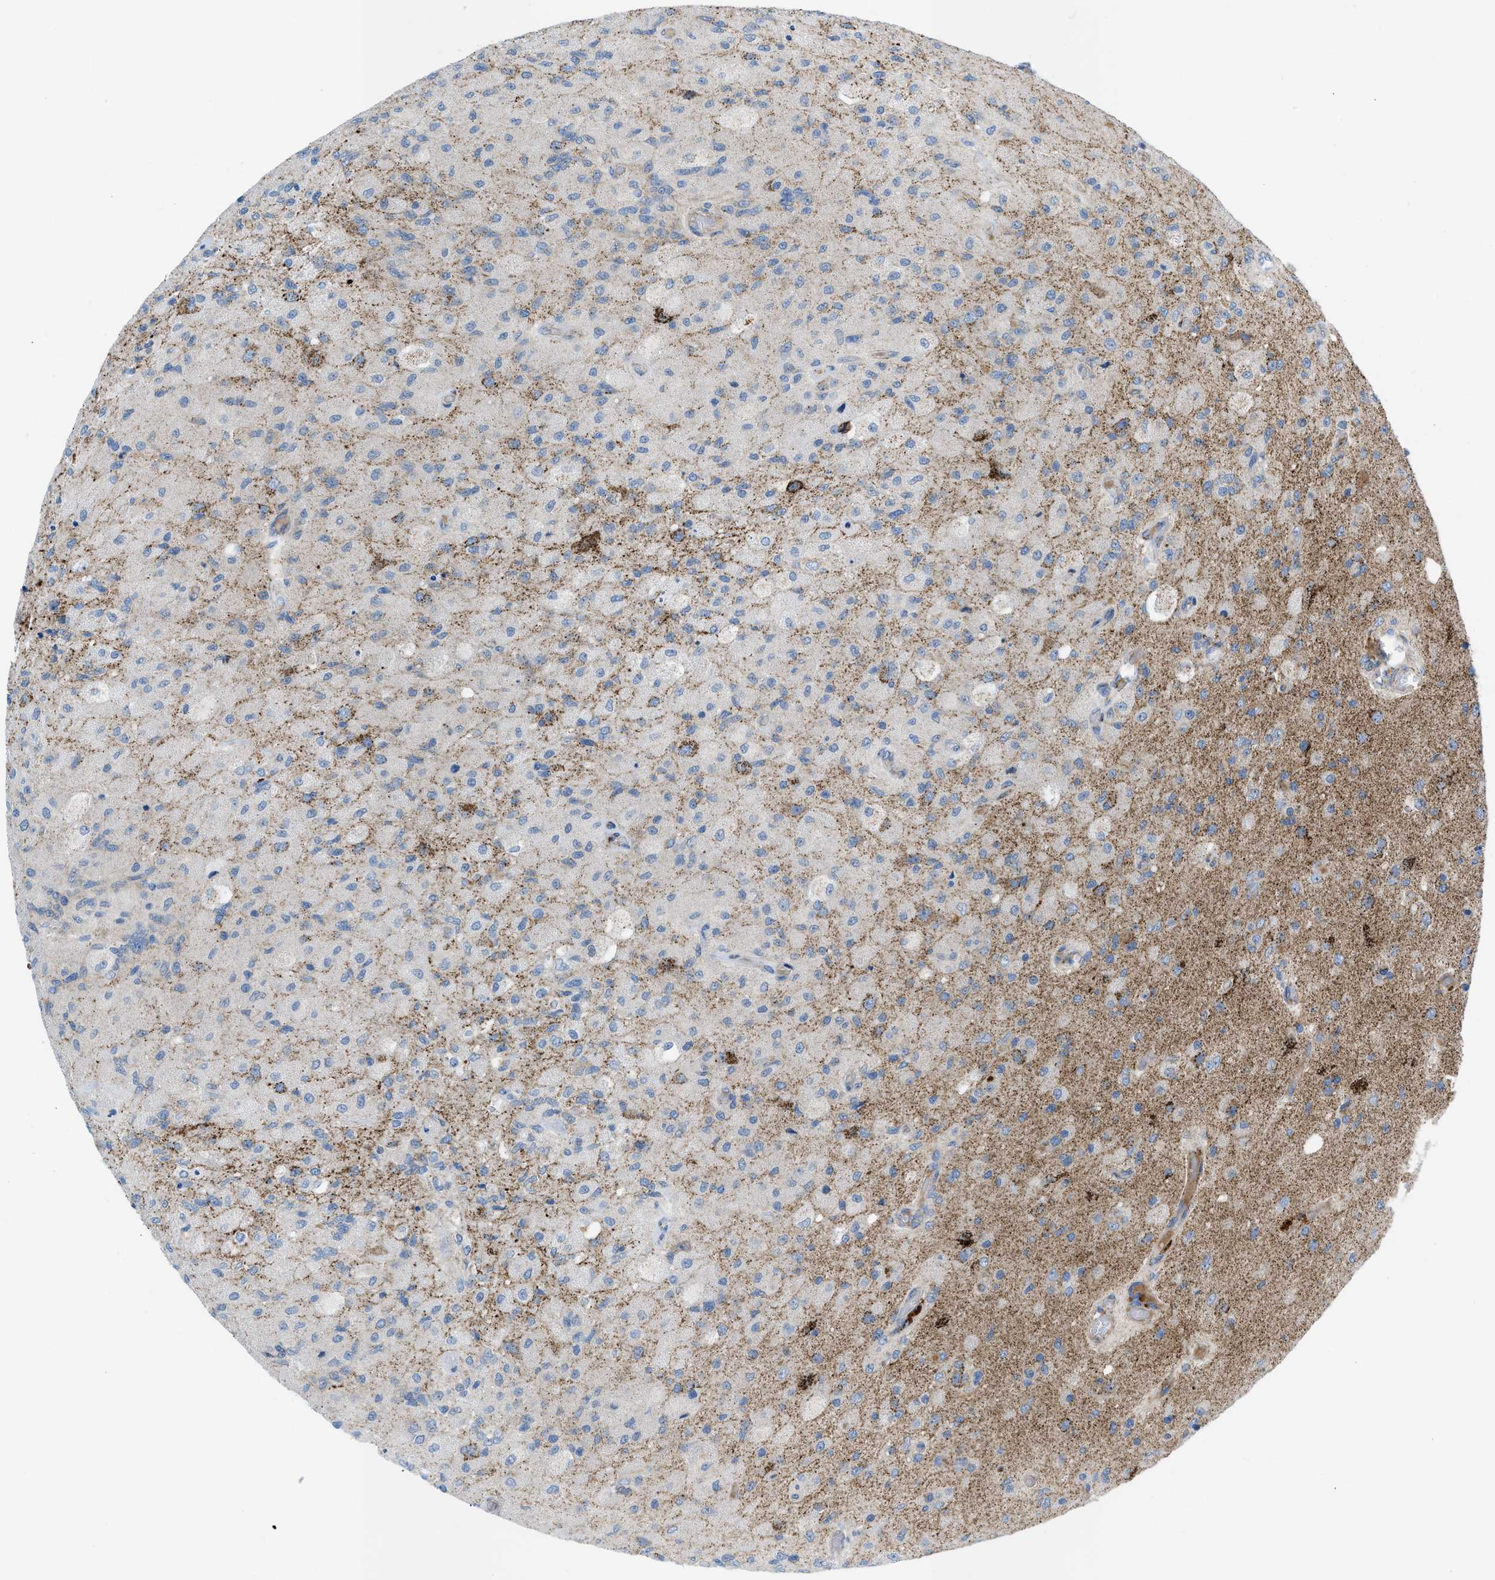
{"staining": {"intensity": "moderate", "quantity": "<25%", "location": "cytoplasmic/membranous"}, "tissue": "glioma", "cell_type": "Tumor cells", "image_type": "cancer", "snomed": [{"axis": "morphology", "description": "Normal tissue, NOS"}, {"axis": "morphology", "description": "Glioma, malignant, High grade"}, {"axis": "topography", "description": "Cerebral cortex"}], "caption": "Immunohistochemistry (IHC) of glioma reveals low levels of moderate cytoplasmic/membranous positivity in about <25% of tumor cells.", "gene": "RBBP9", "patient": {"sex": "male", "age": 77}}